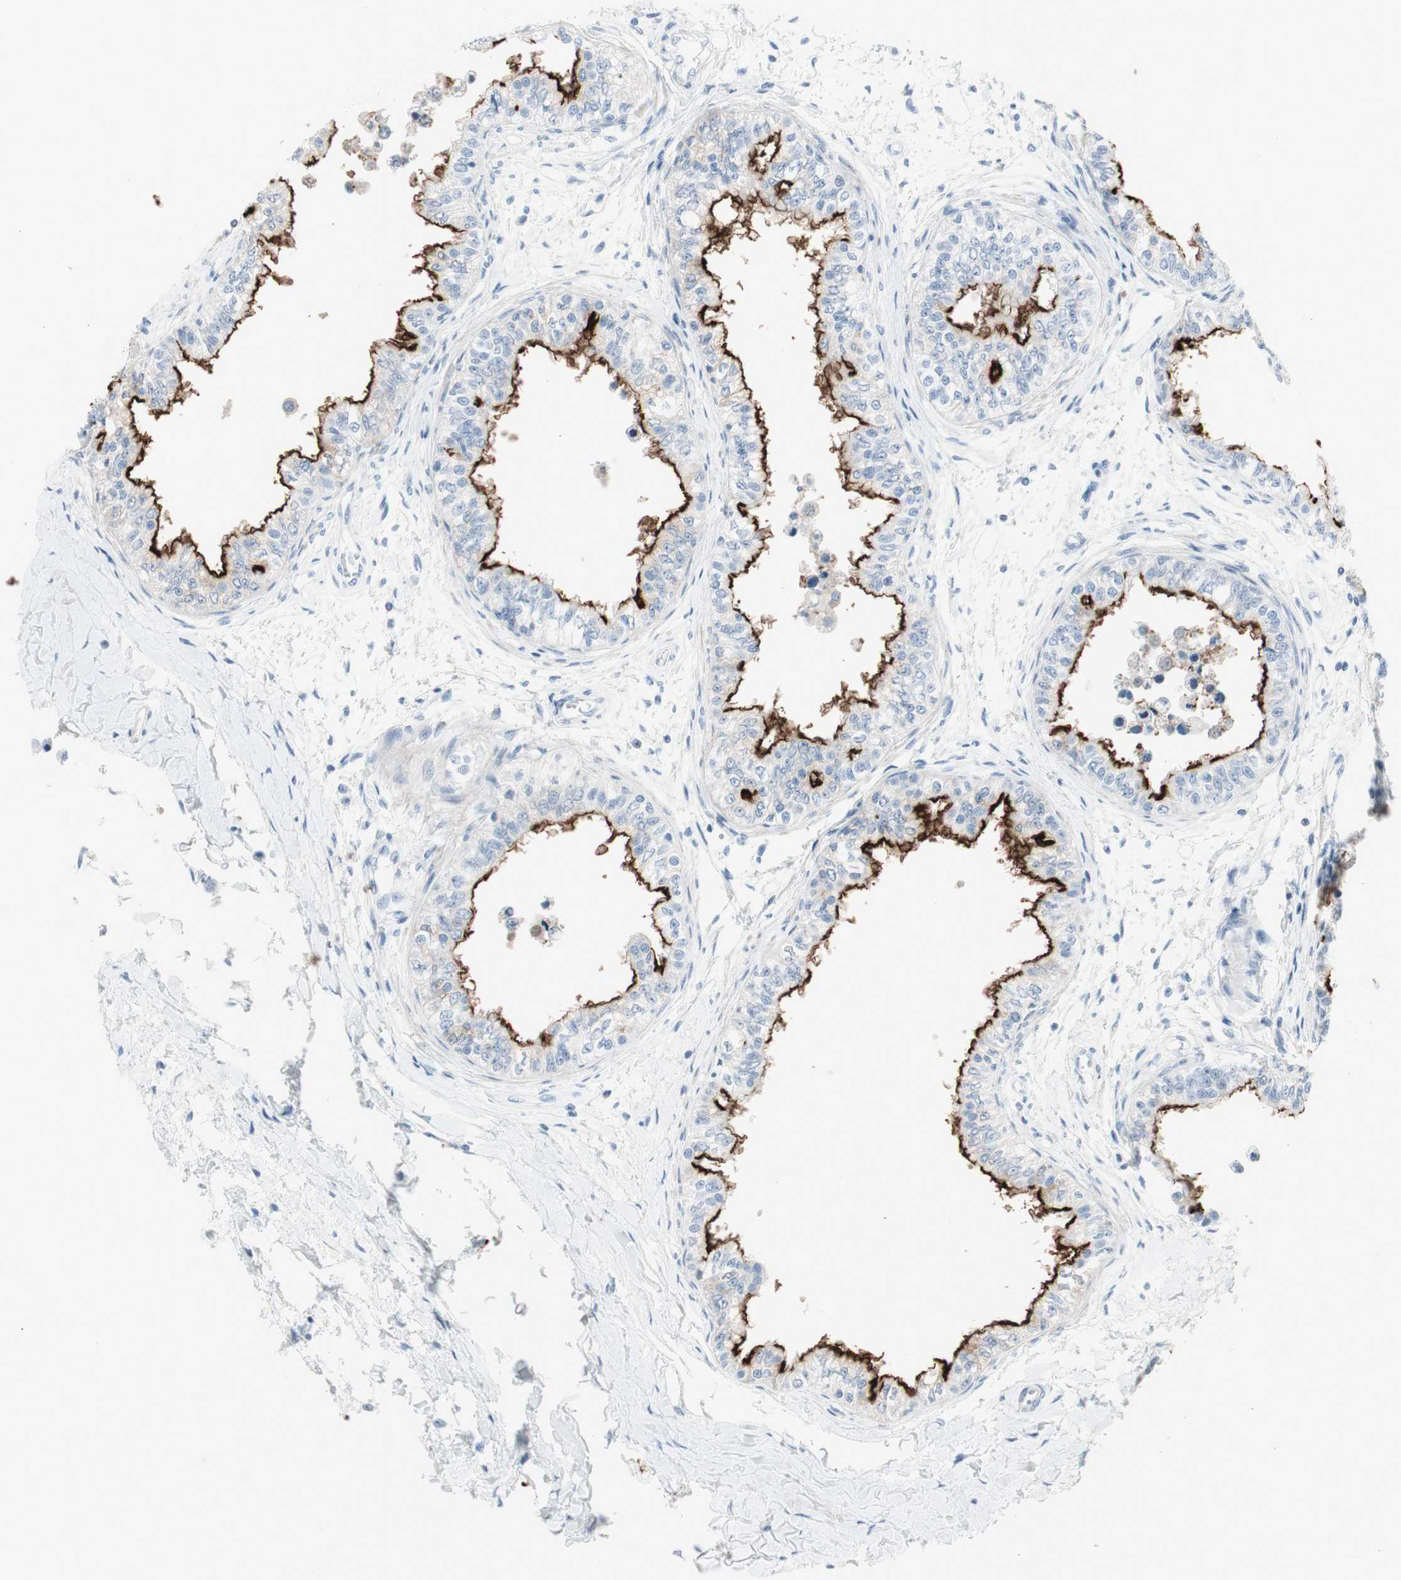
{"staining": {"intensity": "strong", "quantity": "25%-75%", "location": "cytoplasmic/membranous"}, "tissue": "epididymis", "cell_type": "Glandular cells", "image_type": "normal", "snomed": [{"axis": "morphology", "description": "Normal tissue, NOS"}, {"axis": "morphology", "description": "Adenocarcinoma, metastatic, NOS"}, {"axis": "topography", "description": "Testis"}, {"axis": "topography", "description": "Epididymis"}], "caption": "Immunohistochemical staining of benign epididymis reveals 25%-75% levels of strong cytoplasmic/membranous protein expression in about 25%-75% of glandular cells. Immunohistochemistry (ihc) stains the protein in brown and the nuclei are stained blue.", "gene": "CDHR5", "patient": {"sex": "male", "age": 26}}